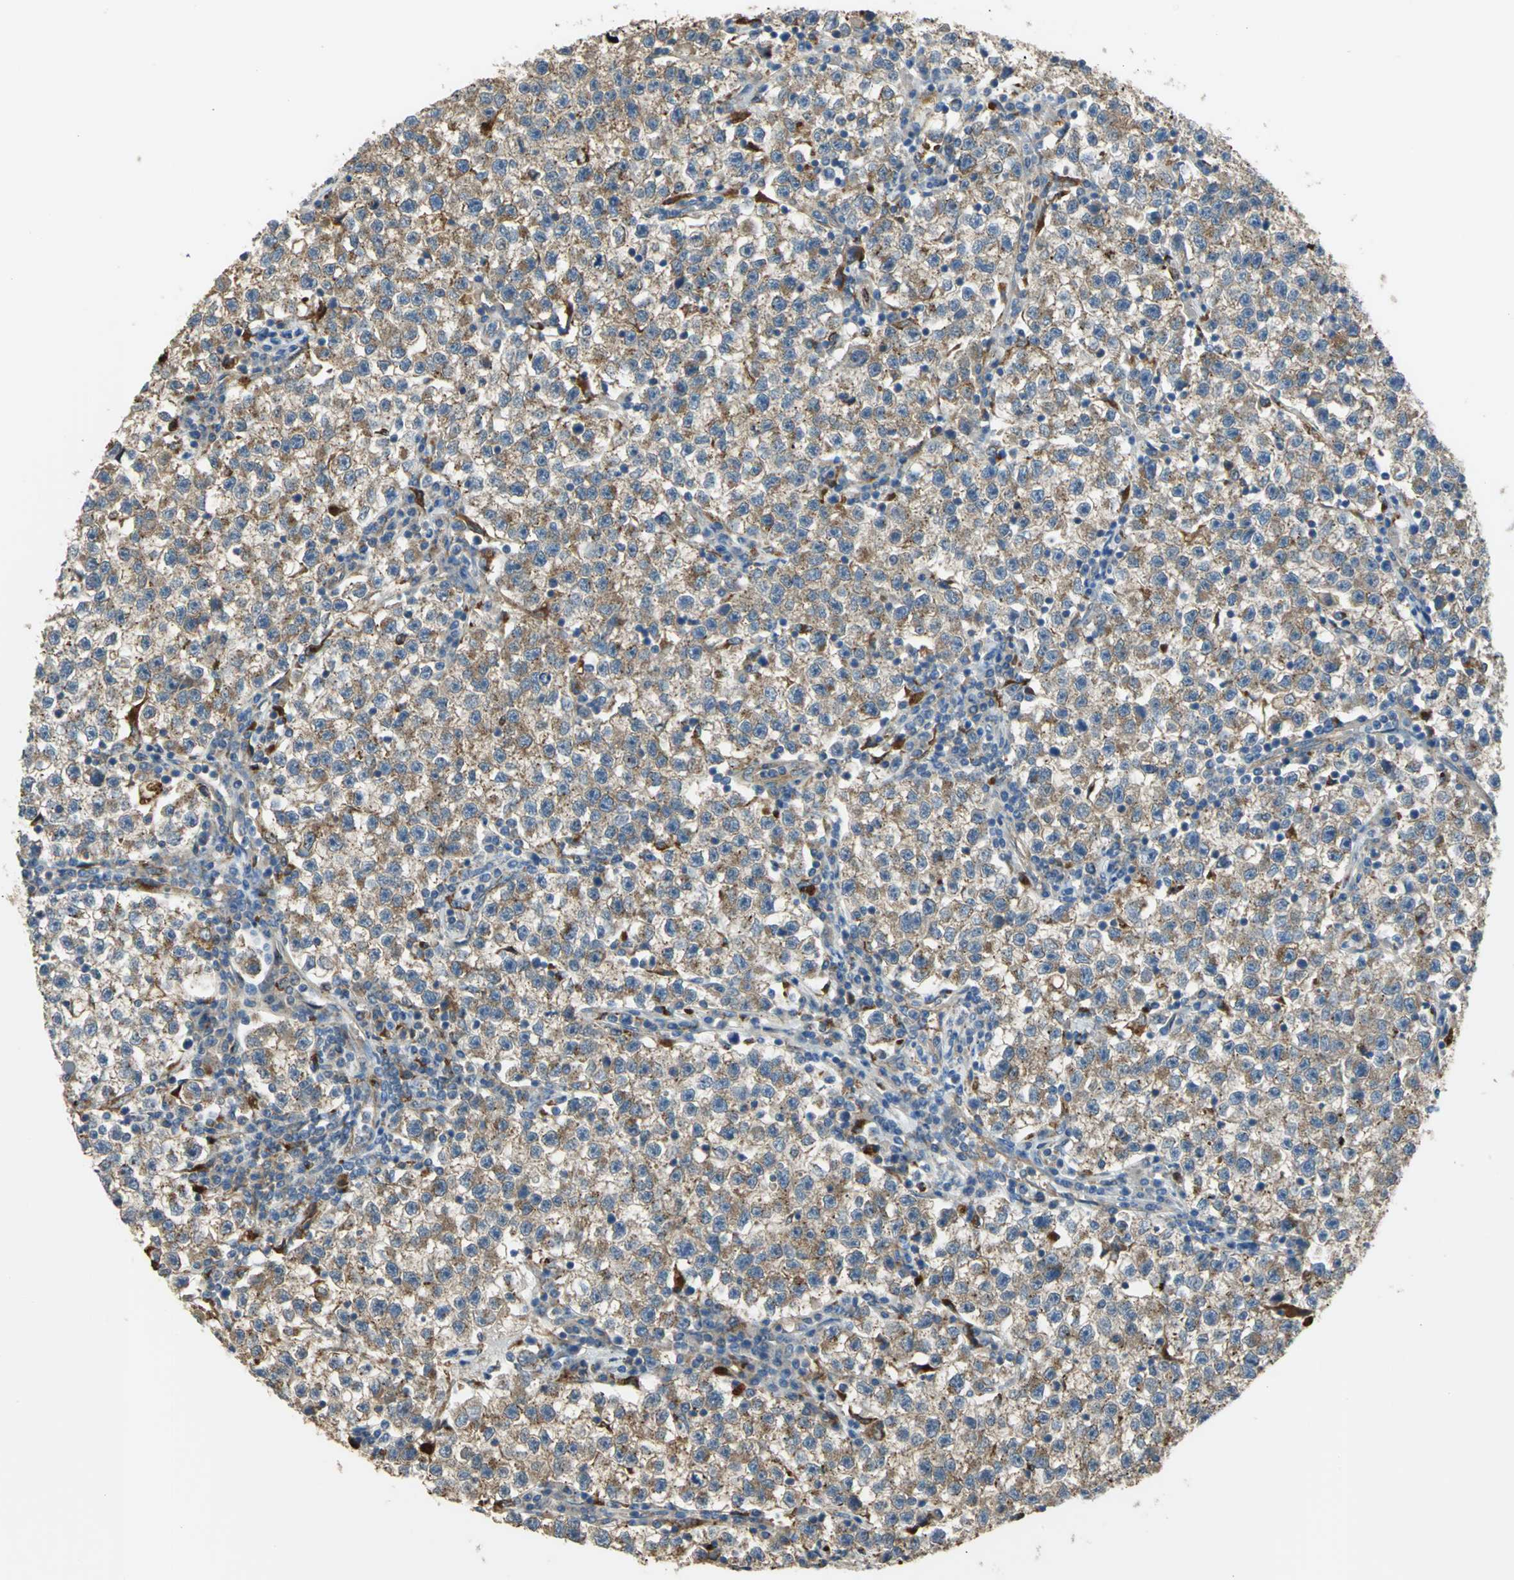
{"staining": {"intensity": "moderate", "quantity": "25%-75%", "location": "cytoplasmic/membranous"}, "tissue": "testis cancer", "cell_type": "Tumor cells", "image_type": "cancer", "snomed": [{"axis": "morphology", "description": "Seminoma, NOS"}, {"axis": "topography", "description": "Testis"}], "caption": "Immunohistochemical staining of testis cancer (seminoma) shows medium levels of moderate cytoplasmic/membranous protein staining in about 25%-75% of tumor cells.", "gene": "DIAPH2", "patient": {"sex": "male", "age": 22}}